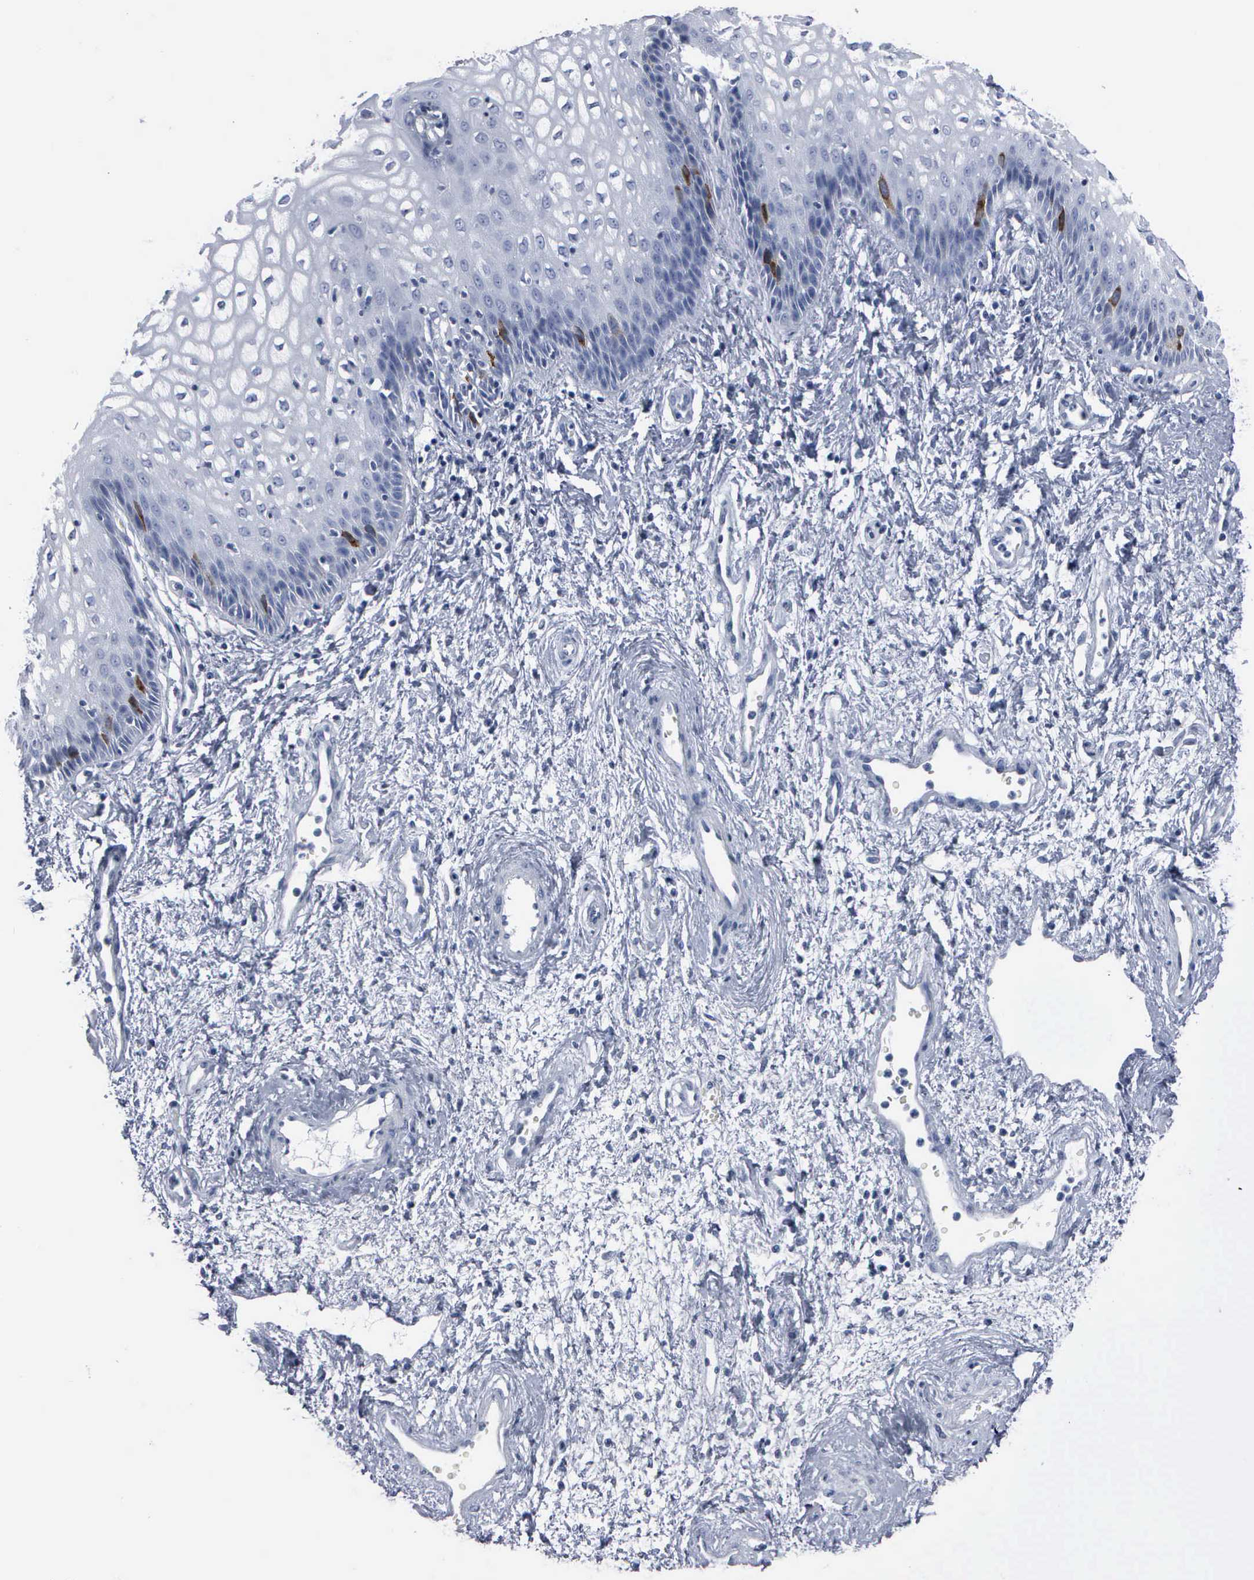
{"staining": {"intensity": "moderate", "quantity": "<25%", "location": "cytoplasmic/membranous,nuclear"}, "tissue": "vagina", "cell_type": "Squamous epithelial cells", "image_type": "normal", "snomed": [{"axis": "morphology", "description": "Normal tissue, NOS"}, {"axis": "topography", "description": "Vagina"}], "caption": "Normal vagina reveals moderate cytoplasmic/membranous,nuclear expression in about <25% of squamous epithelial cells (Brightfield microscopy of DAB IHC at high magnification)..", "gene": "CCNB1", "patient": {"sex": "female", "age": 34}}